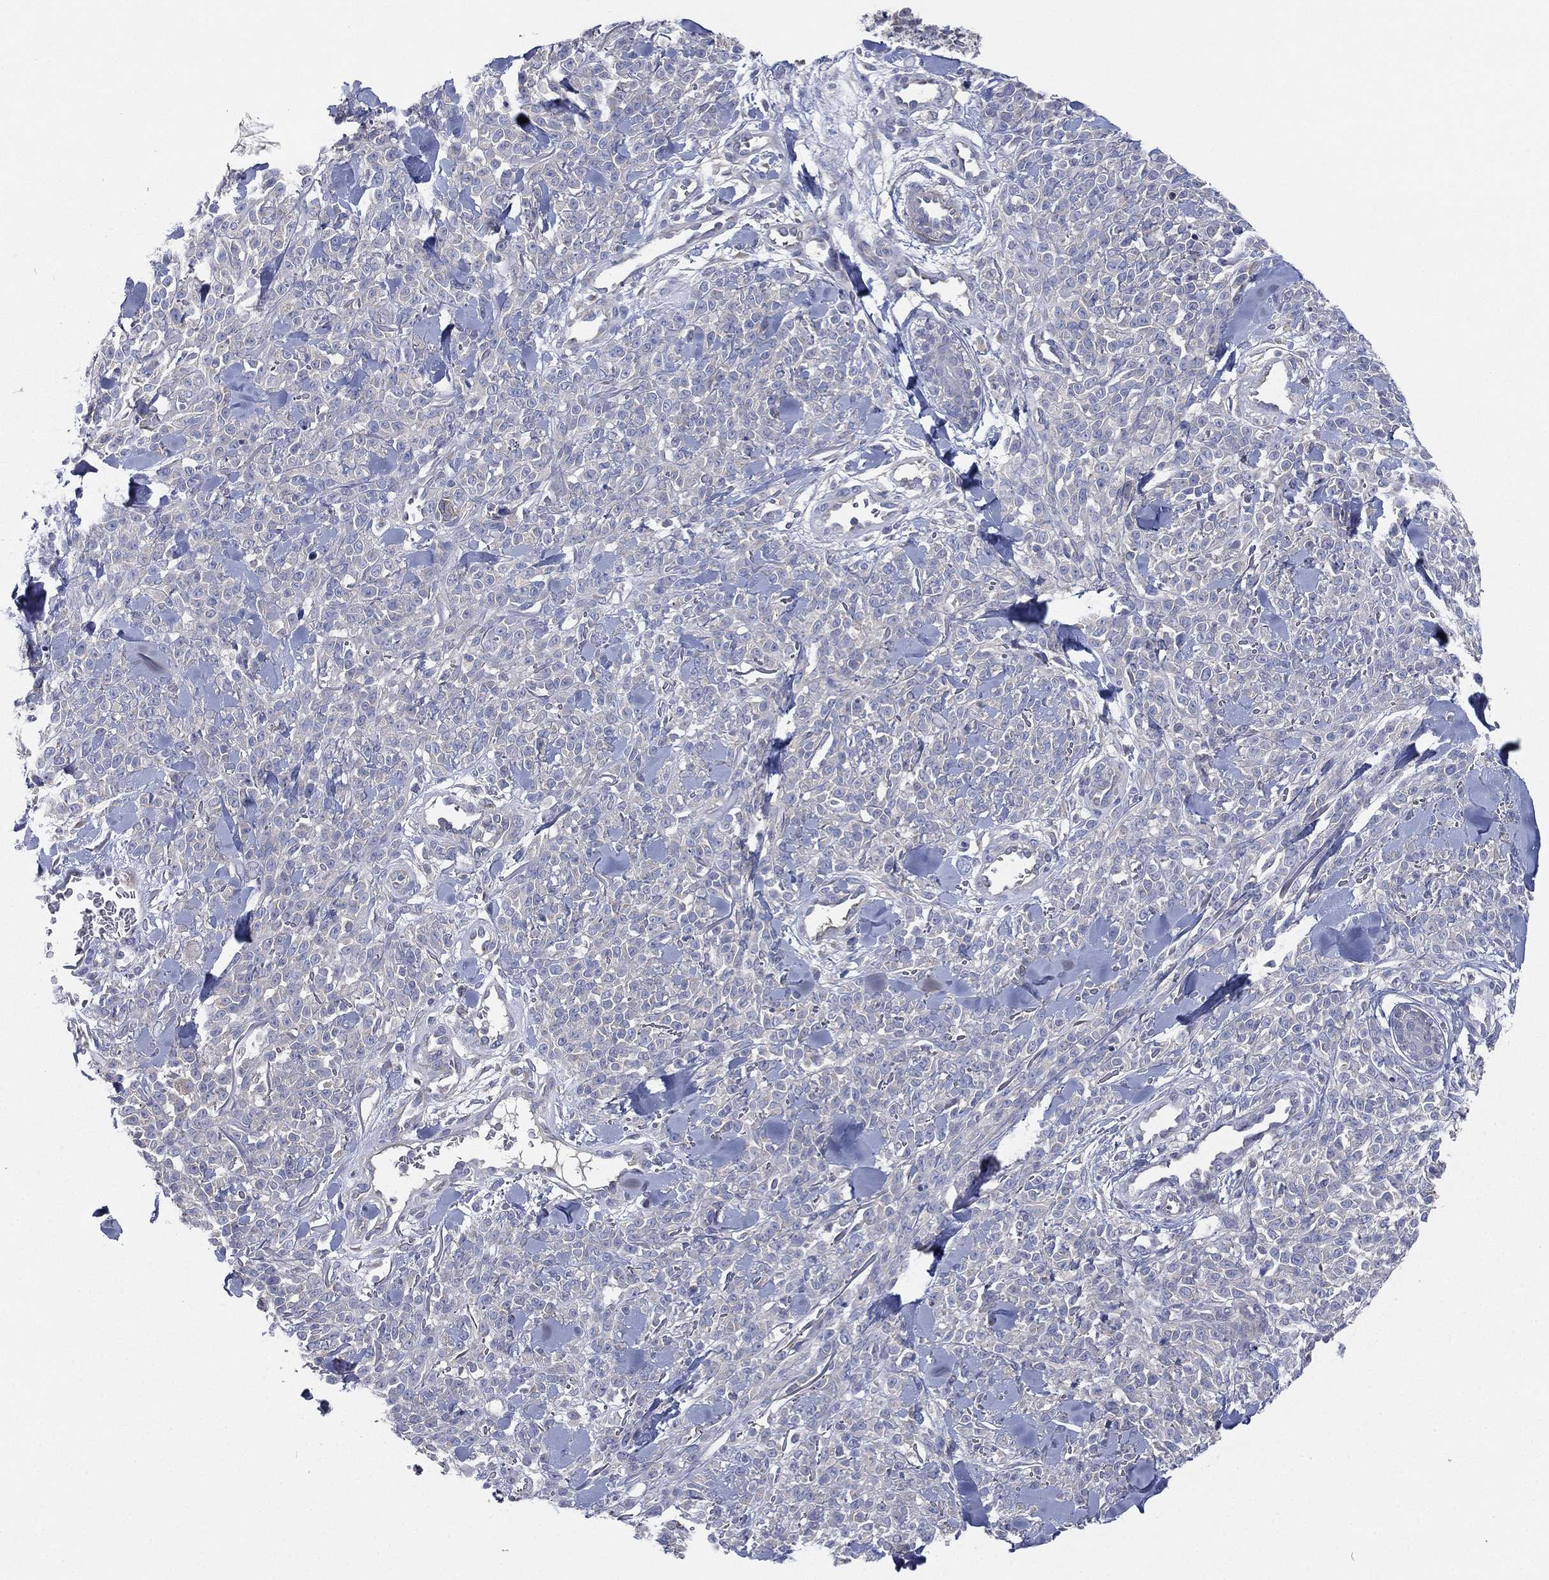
{"staining": {"intensity": "negative", "quantity": "none", "location": "none"}, "tissue": "melanoma", "cell_type": "Tumor cells", "image_type": "cancer", "snomed": [{"axis": "morphology", "description": "Malignant melanoma, NOS"}, {"axis": "topography", "description": "Skin"}, {"axis": "topography", "description": "Skin of trunk"}], "caption": "IHC micrograph of human melanoma stained for a protein (brown), which displays no positivity in tumor cells.", "gene": "ATP8A2", "patient": {"sex": "male", "age": 74}}